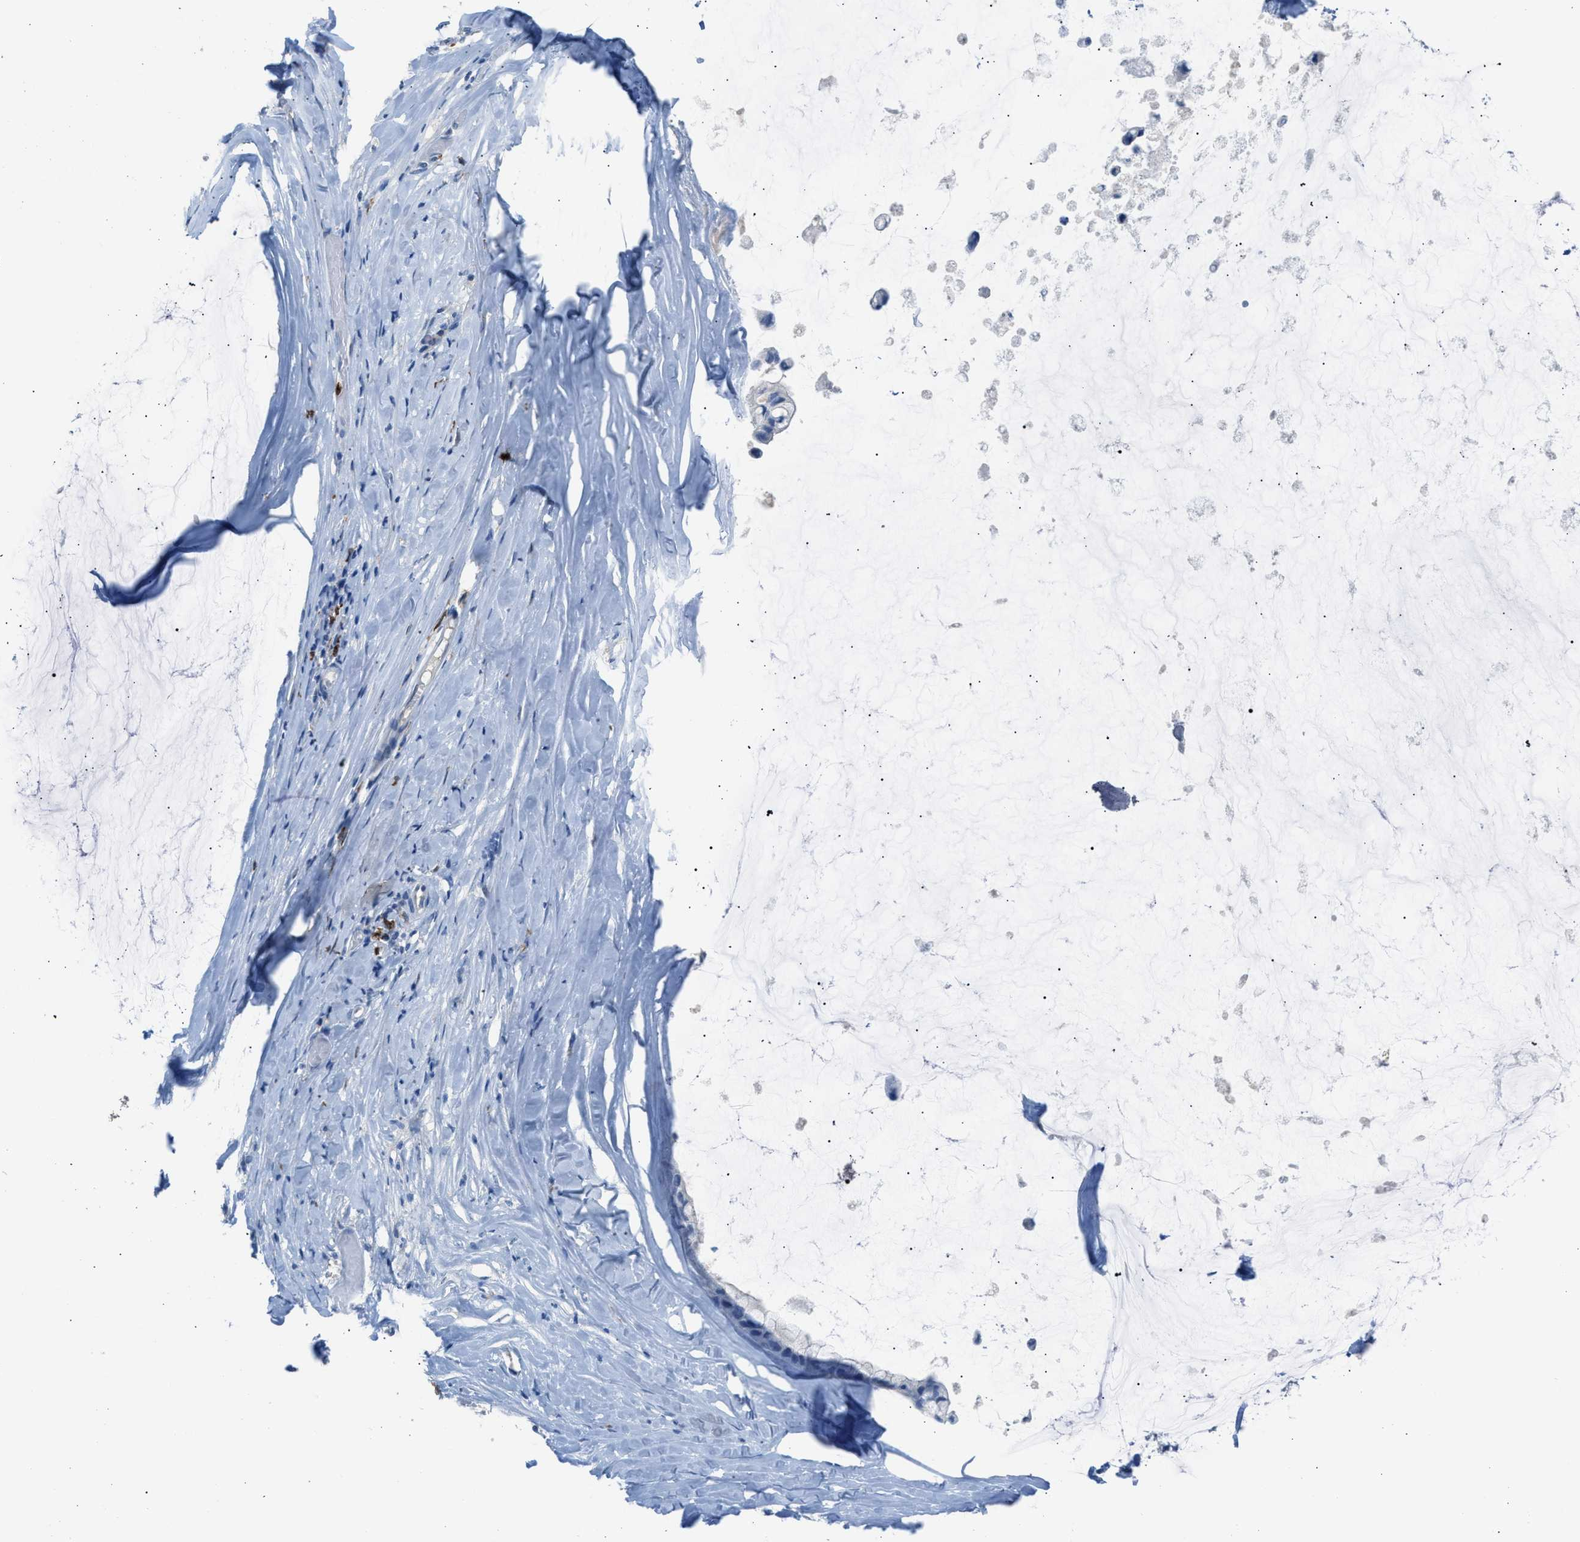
{"staining": {"intensity": "negative", "quantity": "none", "location": "none"}, "tissue": "ovarian cancer", "cell_type": "Tumor cells", "image_type": "cancer", "snomed": [{"axis": "morphology", "description": "Cystadenocarcinoma, mucinous, NOS"}, {"axis": "topography", "description": "Ovary"}], "caption": "This histopathology image is of ovarian cancer (mucinous cystadenocarcinoma) stained with immunohistochemistry to label a protein in brown with the nuclei are counter-stained blue. There is no staining in tumor cells. (DAB (3,3'-diaminobenzidine) IHC visualized using brightfield microscopy, high magnification).", "gene": "CLEC10A", "patient": {"sex": "female", "age": 39}}